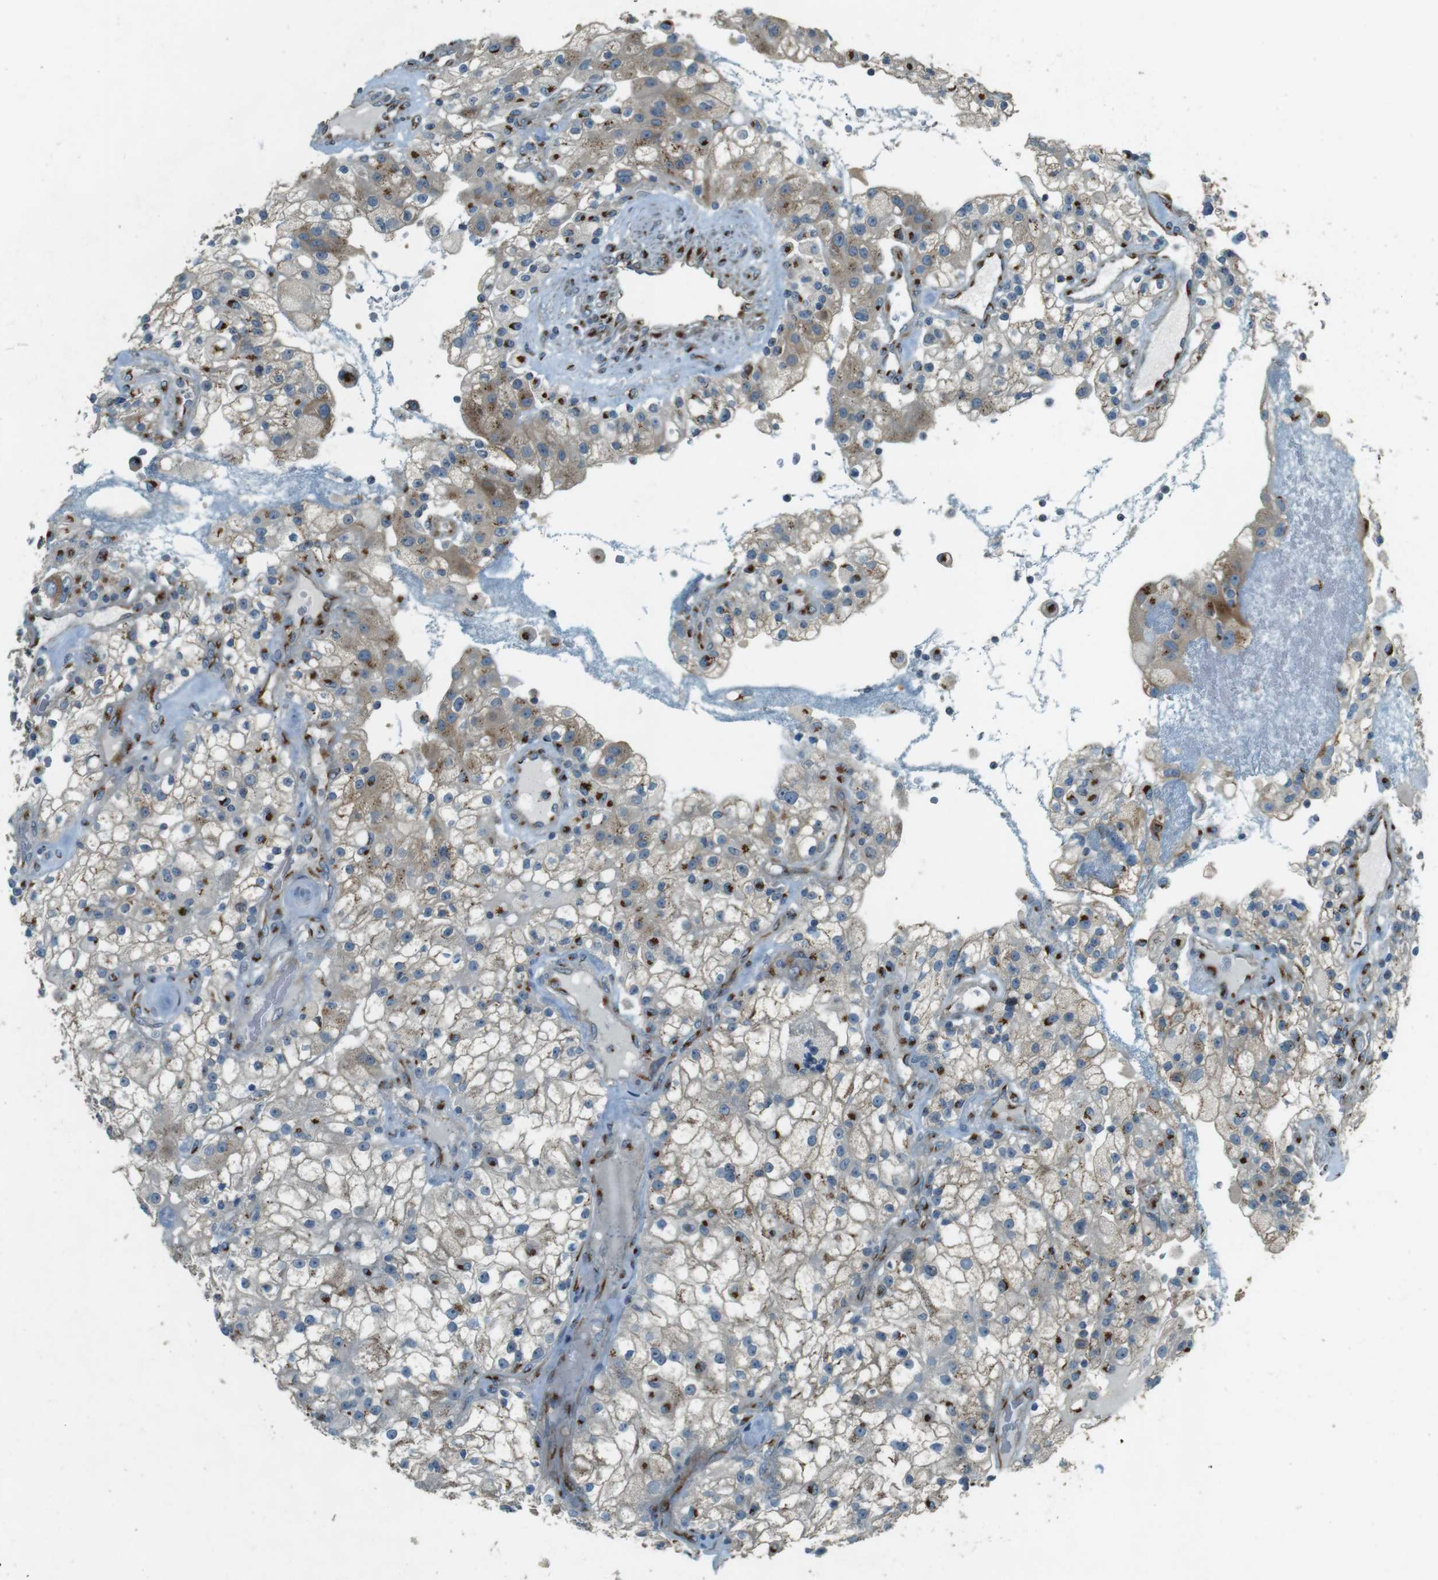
{"staining": {"intensity": "moderate", "quantity": "25%-75%", "location": "cytoplasmic/membranous"}, "tissue": "renal cancer", "cell_type": "Tumor cells", "image_type": "cancer", "snomed": [{"axis": "morphology", "description": "Adenocarcinoma, NOS"}, {"axis": "topography", "description": "Kidney"}], "caption": "Renal cancer (adenocarcinoma) stained with DAB IHC shows medium levels of moderate cytoplasmic/membranous expression in approximately 25%-75% of tumor cells. (DAB IHC, brown staining for protein, blue staining for nuclei).", "gene": "TMEM115", "patient": {"sex": "female", "age": 52}}